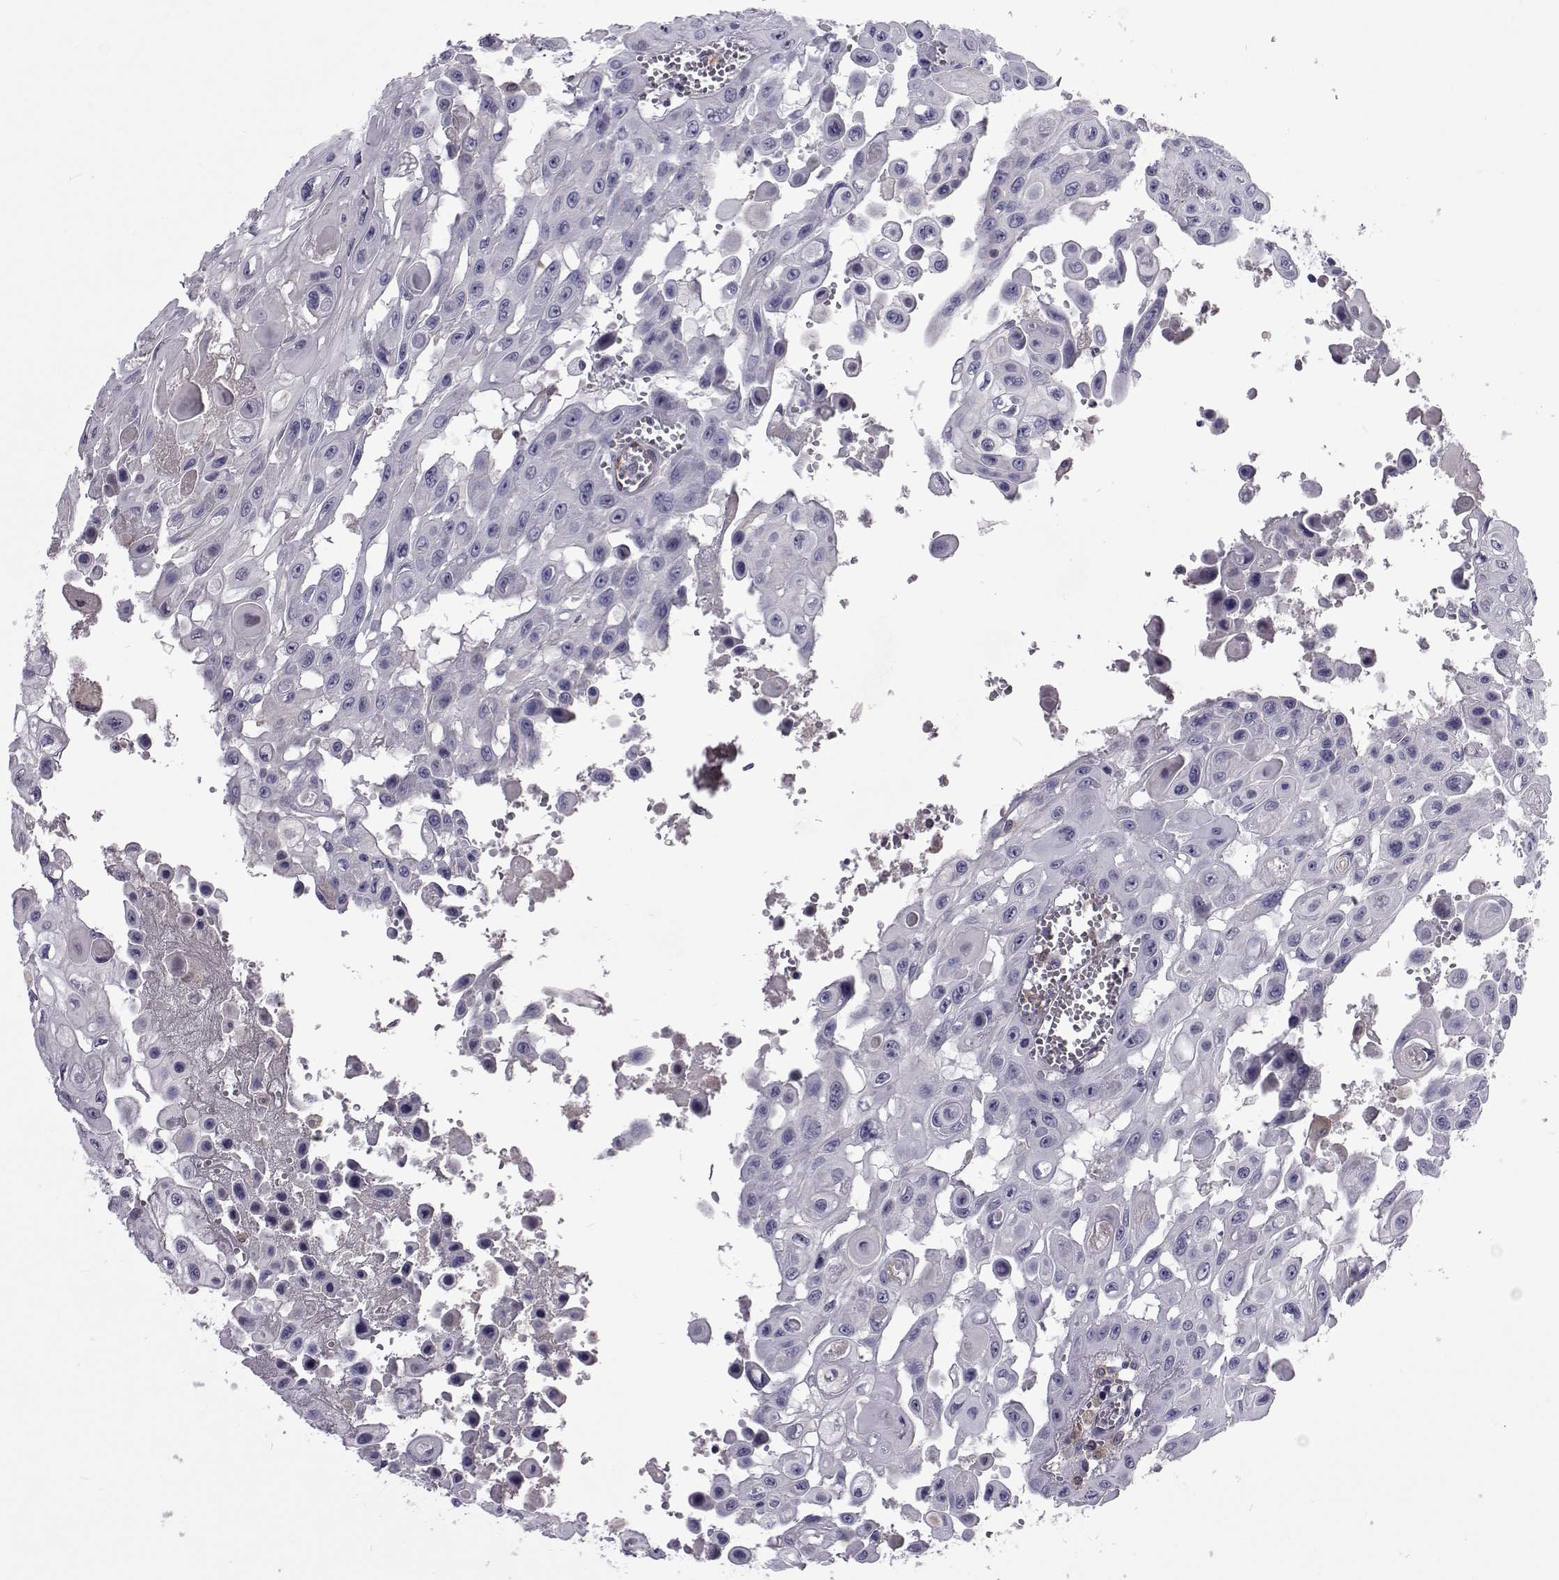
{"staining": {"intensity": "negative", "quantity": "none", "location": "none"}, "tissue": "head and neck cancer", "cell_type": "Tumor cells", "image_type": "cancer", "snomed": [{"axis": "morphology", "description": "Adenocarcinoma, NOS"}, {"axis": "topography", "description": "Head-Neck"}], "caption": "Immunohistochemistry histopathology image of human adenocarcinoma (head and neck) stained for a protein (brown), which shows no expression in tumor cells.", "gene": "TCF15", "patient": {"sex": "male", "age": 73}}